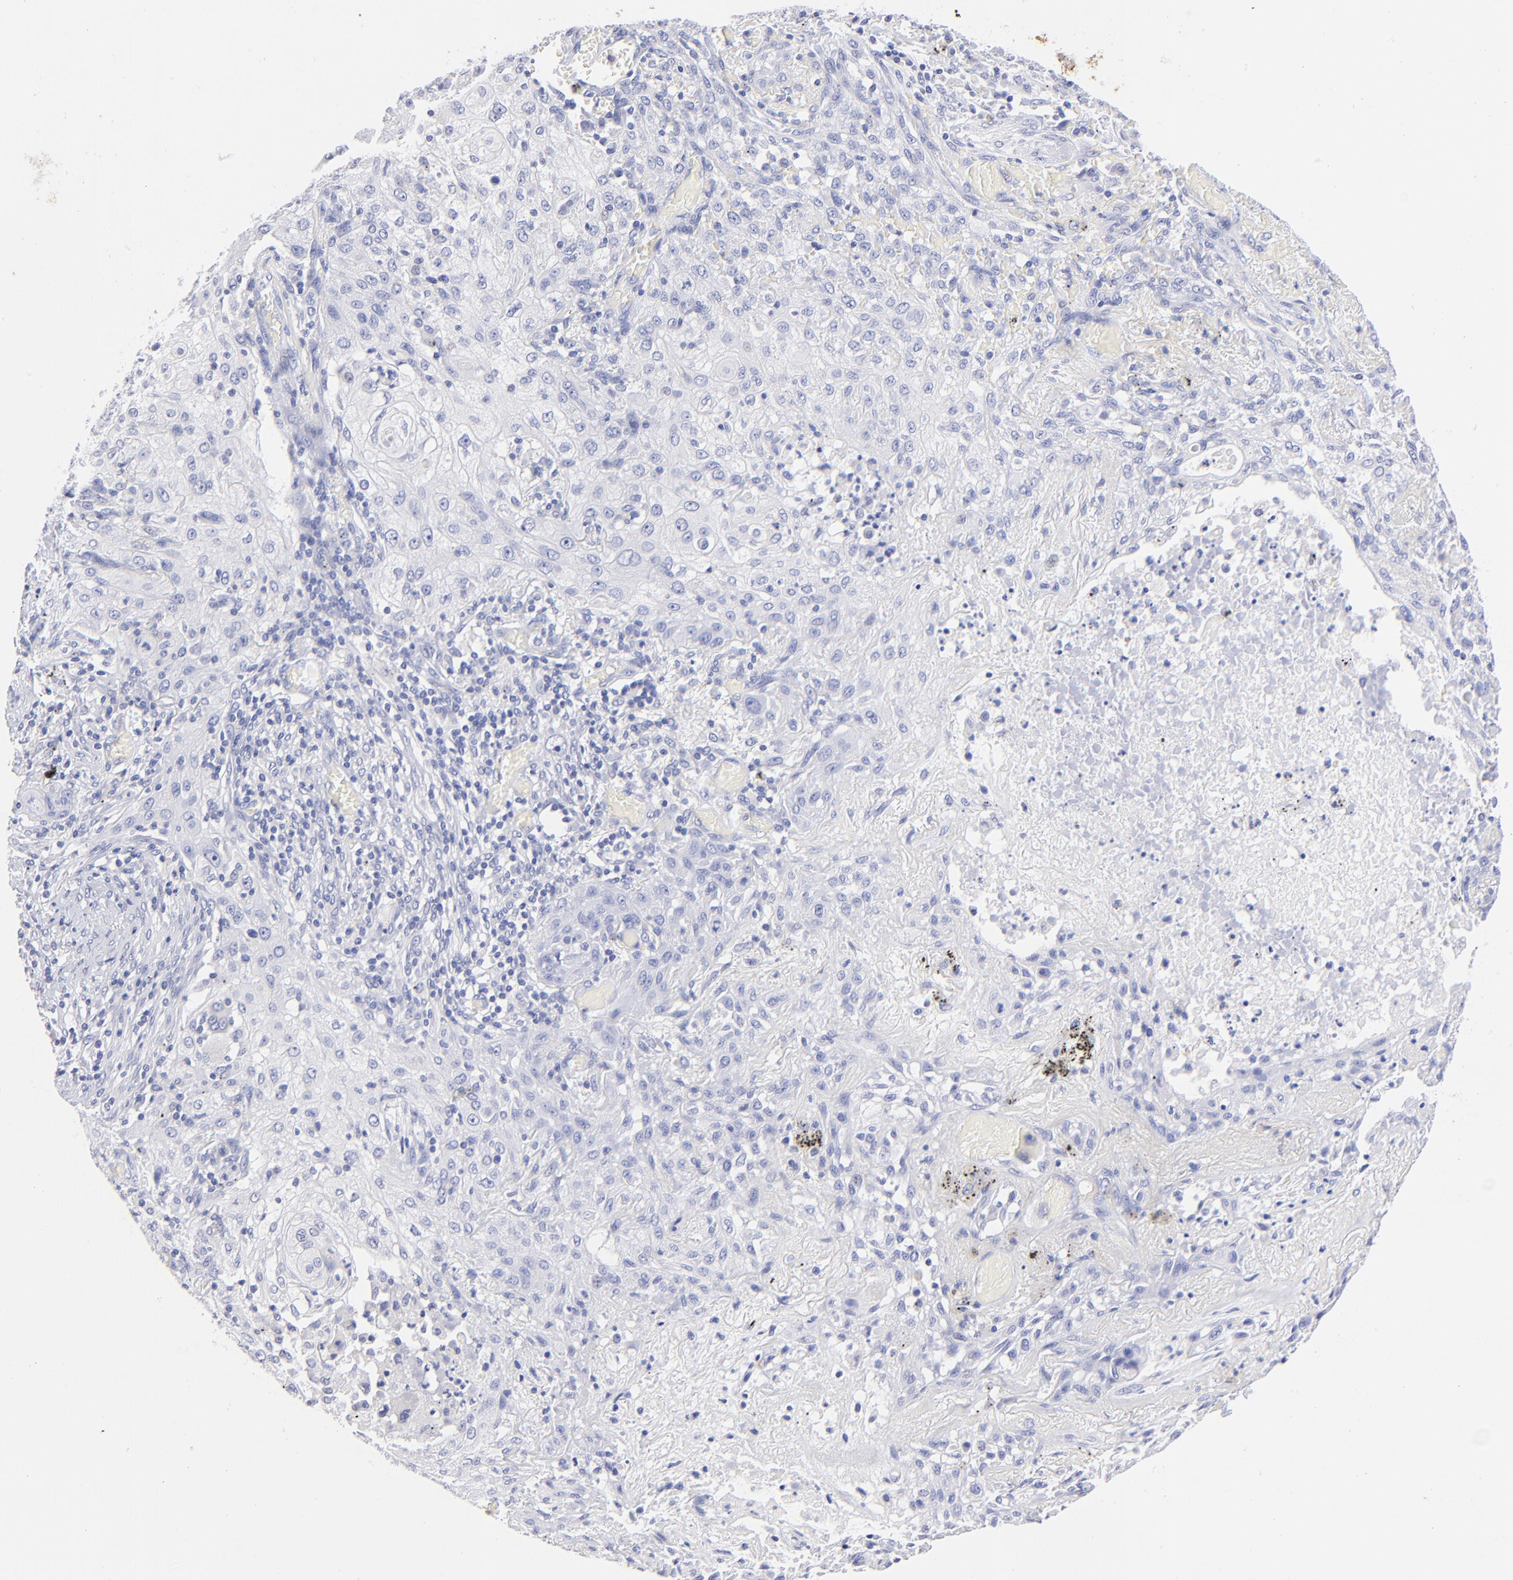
{"staining": {"intensity": "negative", "quantity": "none", "location": "none"}, "tissue": "lung cancer", "cell_type": "Tumor cells", "image_type": "cancer", "snomed": [{"axis": "morphology", "description": "Squamous cell carcinoma, NOS"}, {"axis": "topography", "description": "Lung"}], "caption": "Histopathology image shows no significant protein staining in tumor cells of lung cancer. The staining was performed using DAB to visualize the protein expression in brown, while the nuclei were stained in blue with hematoxylin (Magnification: 20x).", "gene": "HORMAD2", "patient": {"sex": "female", "age": 47}}